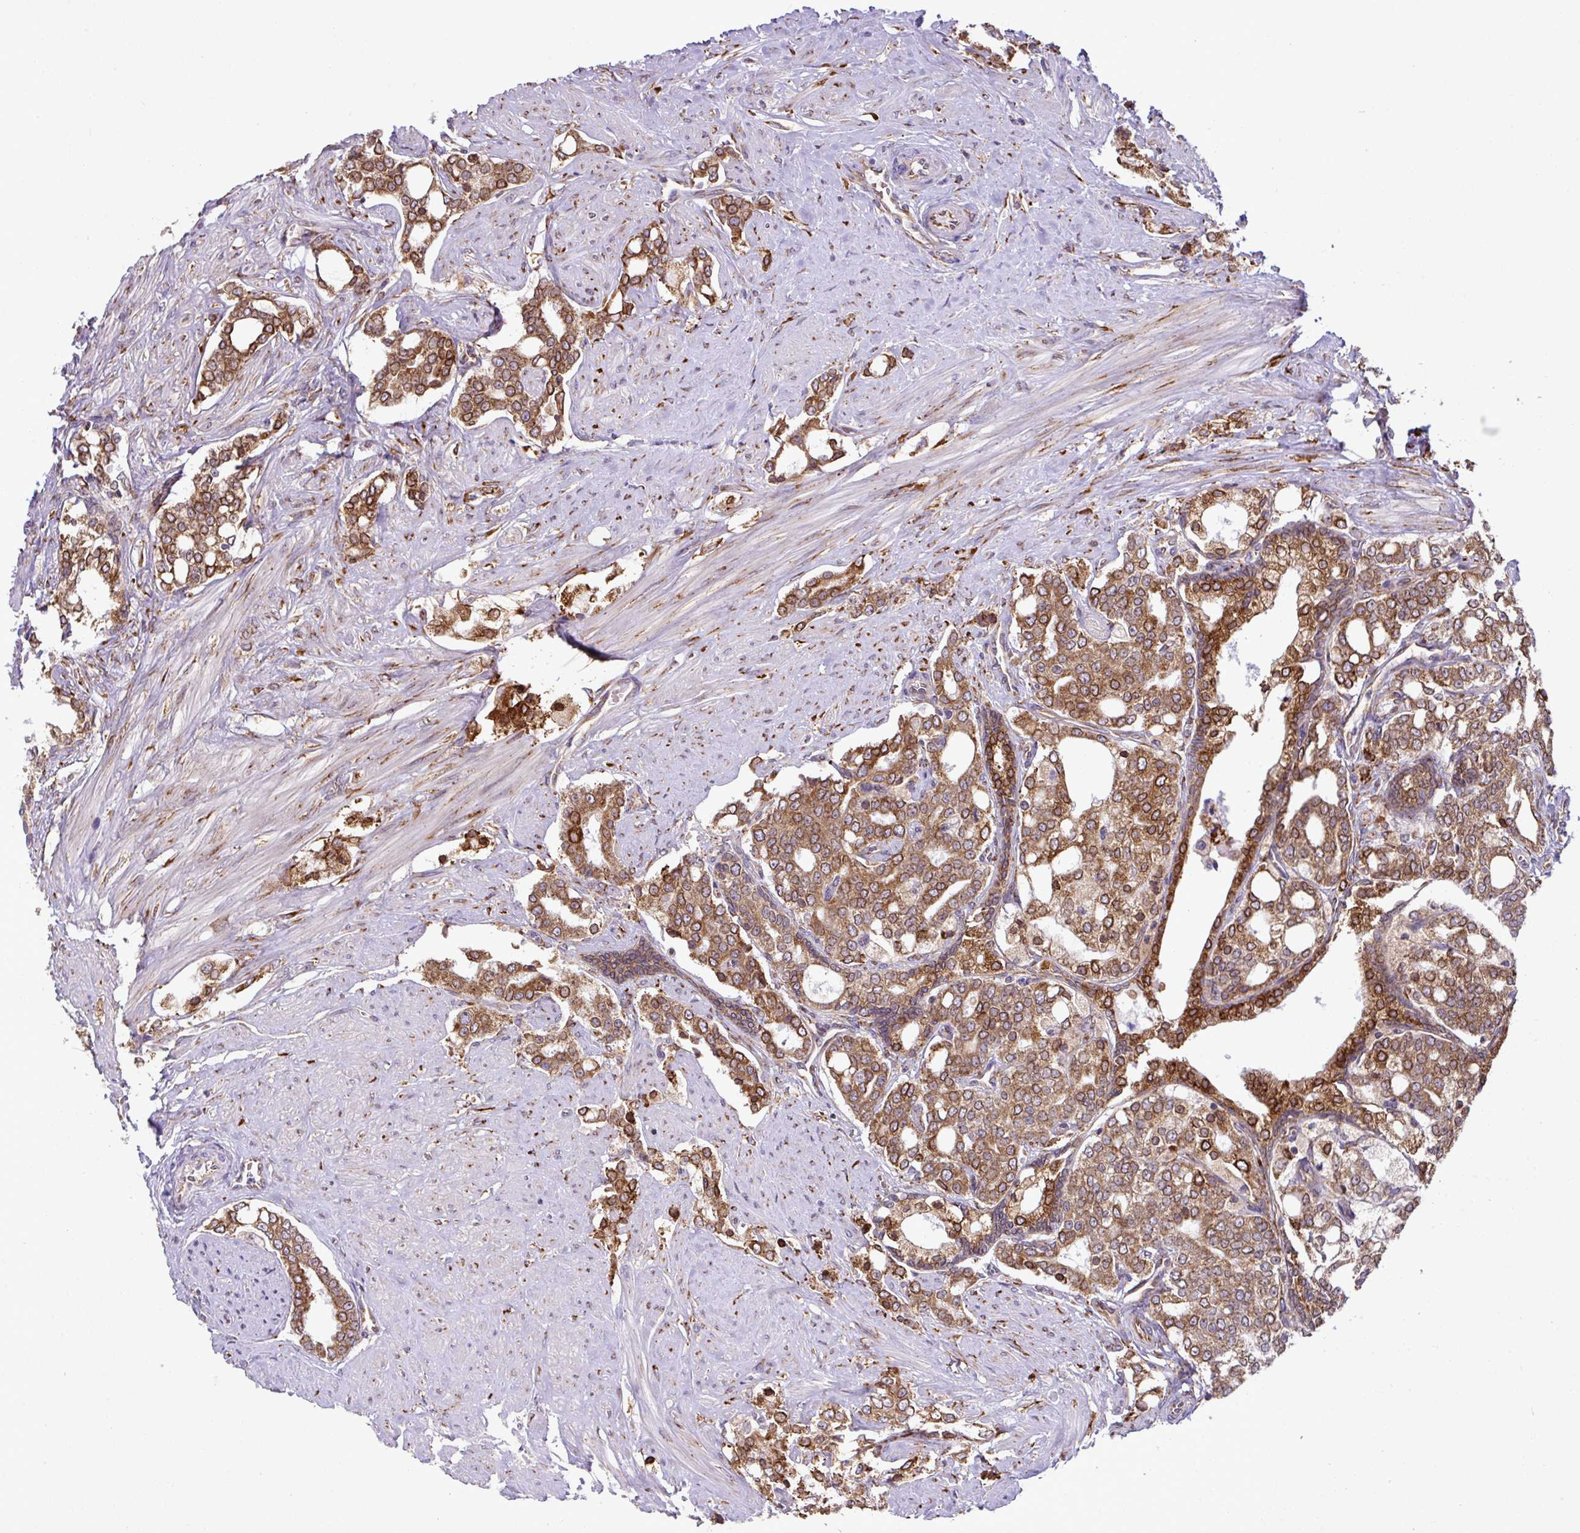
{"staining": {"intensity": "moderate", "quantity": ">75%", "location": "cytoplasmic/membranous"}, "tissue": "prostate cancer", "cell_type": "Tumor cells", "image_type": "cancer", "snomed": [{"axis": "morphology", "description": "Adenocarcinoma, High grade"}, {"axis": "topography", "description": "Prostate"}], "caption": "The histopathology image shows a brown stain indicating the presence of a protein in the cytoplasmic/membranous of tumor cells in prostate cancer (high-grade adenocarcinoma).", "gene": "SLC39A7", "patient": {"sex": "male", "age": 64}}